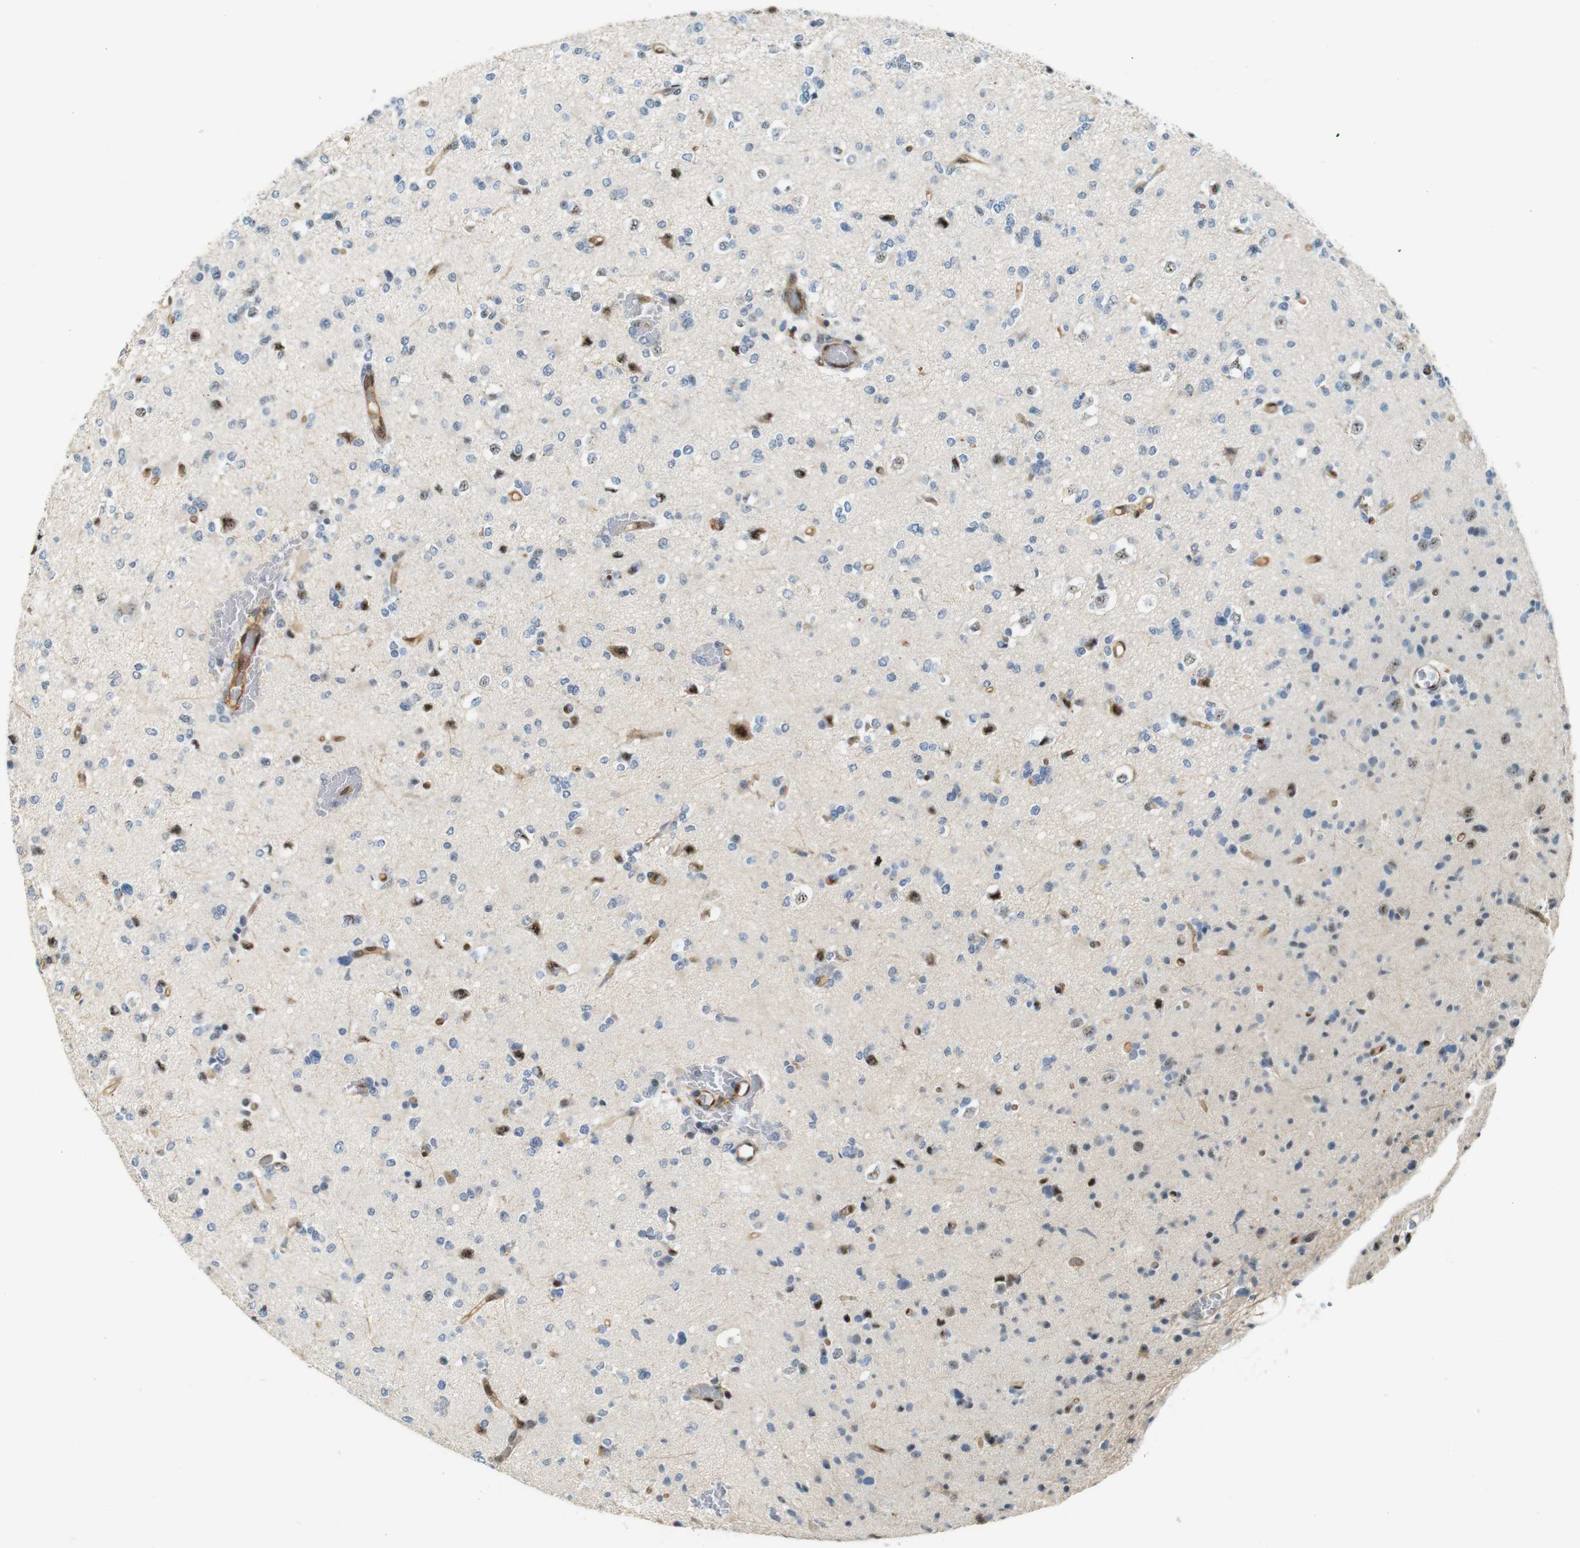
{"staining": {"intensity": "negative", "quantity": "none", "location": "none"}, "tissue": "glioma", "cell_type": "Tumor cells", "image_type": "cancer", "snomed": [{"axis": "morphology", "description": "Glioma, malignant, Low grade"}, {"axis": "topography", "description": "Brain"}], "caption": "Photomicrograph shows no protein expression in tumor cells of malignant low-grade glioma tissue.", "gene": "LXN", "patient": {"sex": "female", "age": 22}}